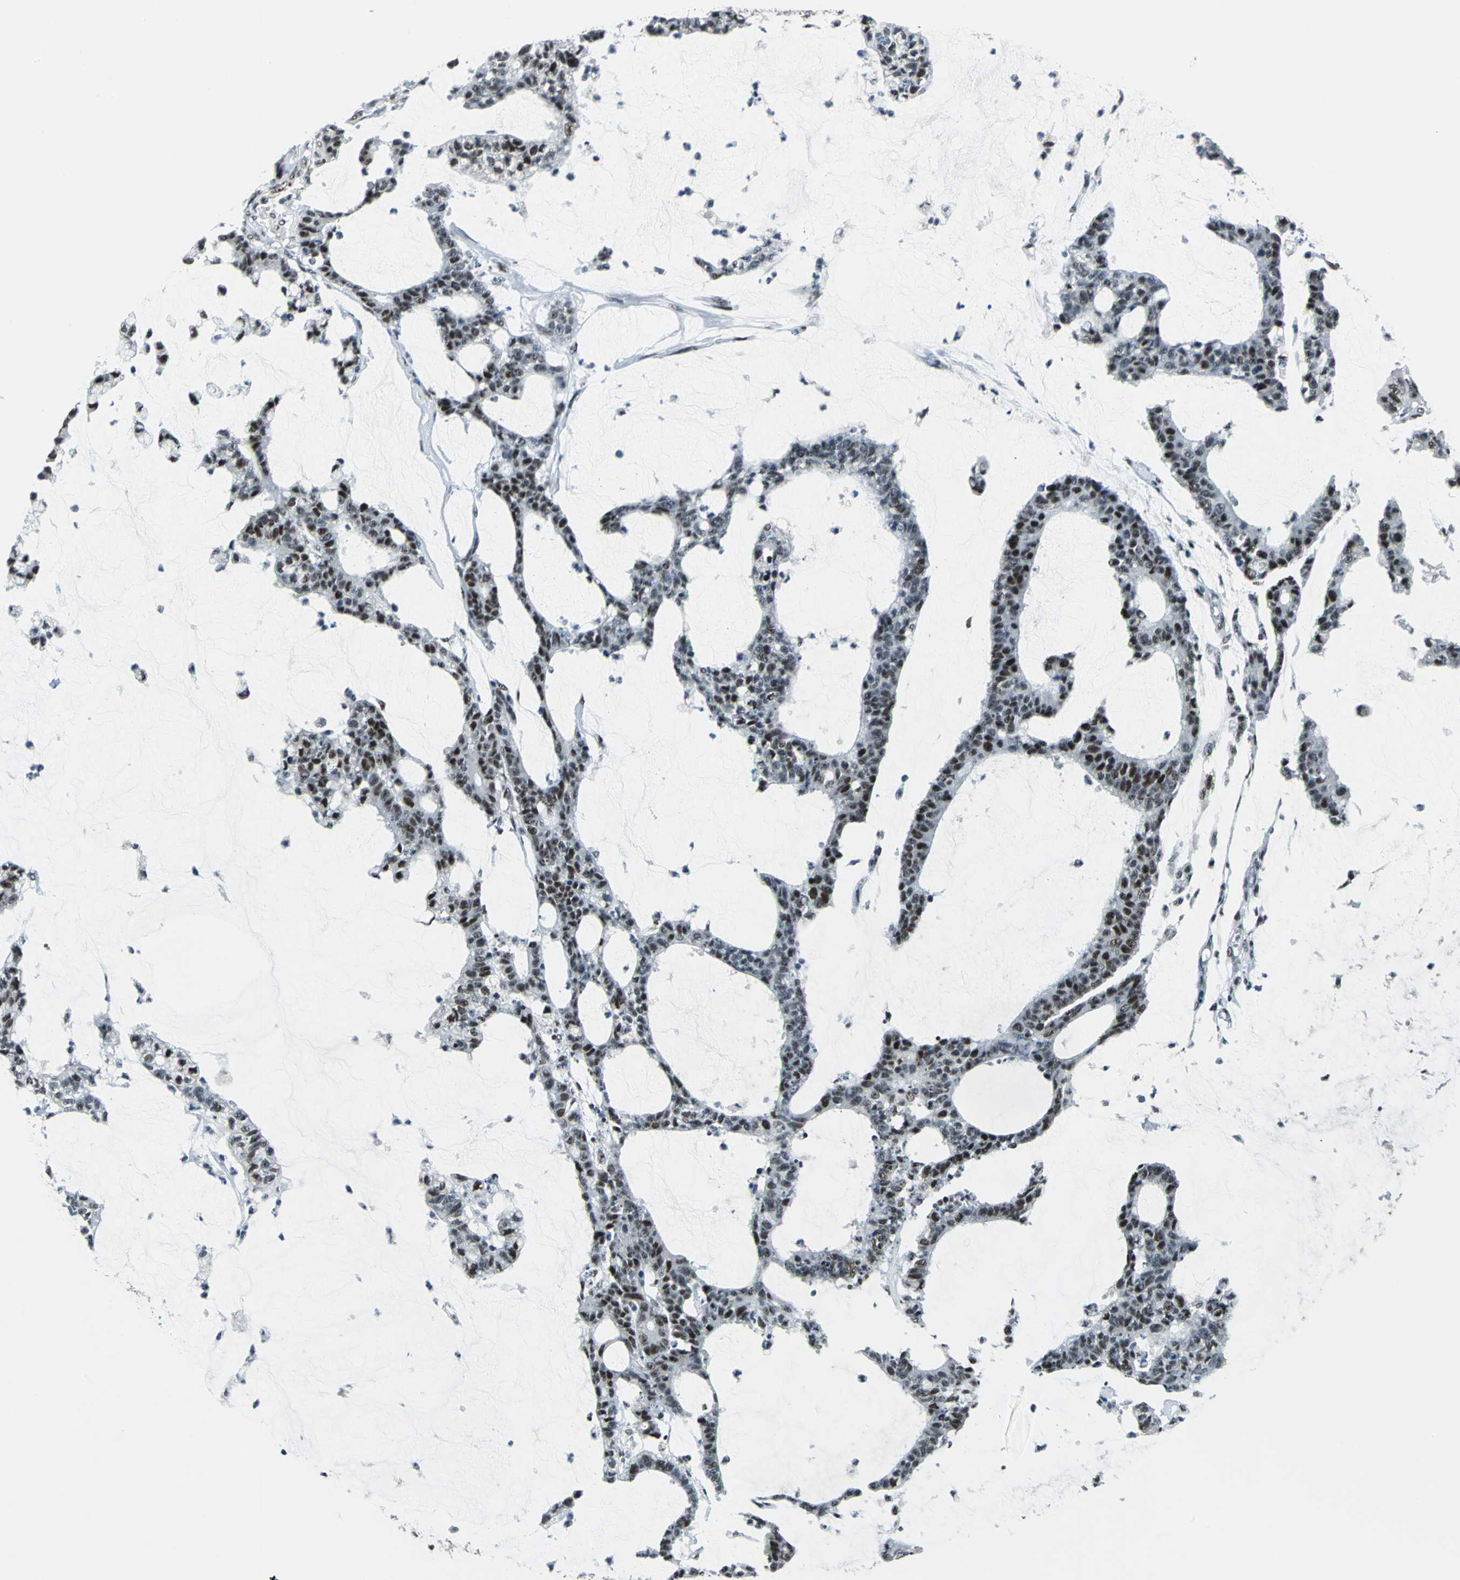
{"staining": {"intensity": "strong", "quantity": ">75%", "location": "nuclear"}, "tissue": "colorectal cancer", "cell_type": "Tumor cells", "image_type": "cancer", "snomed": [{"axis": "morphology", "description": "Adenocarcinoma, NOS"}, {"axis": "topography", "description": "Colon"}], "caption": "Tumor cells show strong nuclear expression in approximately >75% of cells in colorectal adenocarcinoma. Nuclei are stained in blue.", "gene": "KAT6B", "patient": {"sex": "female", "age": 84}}